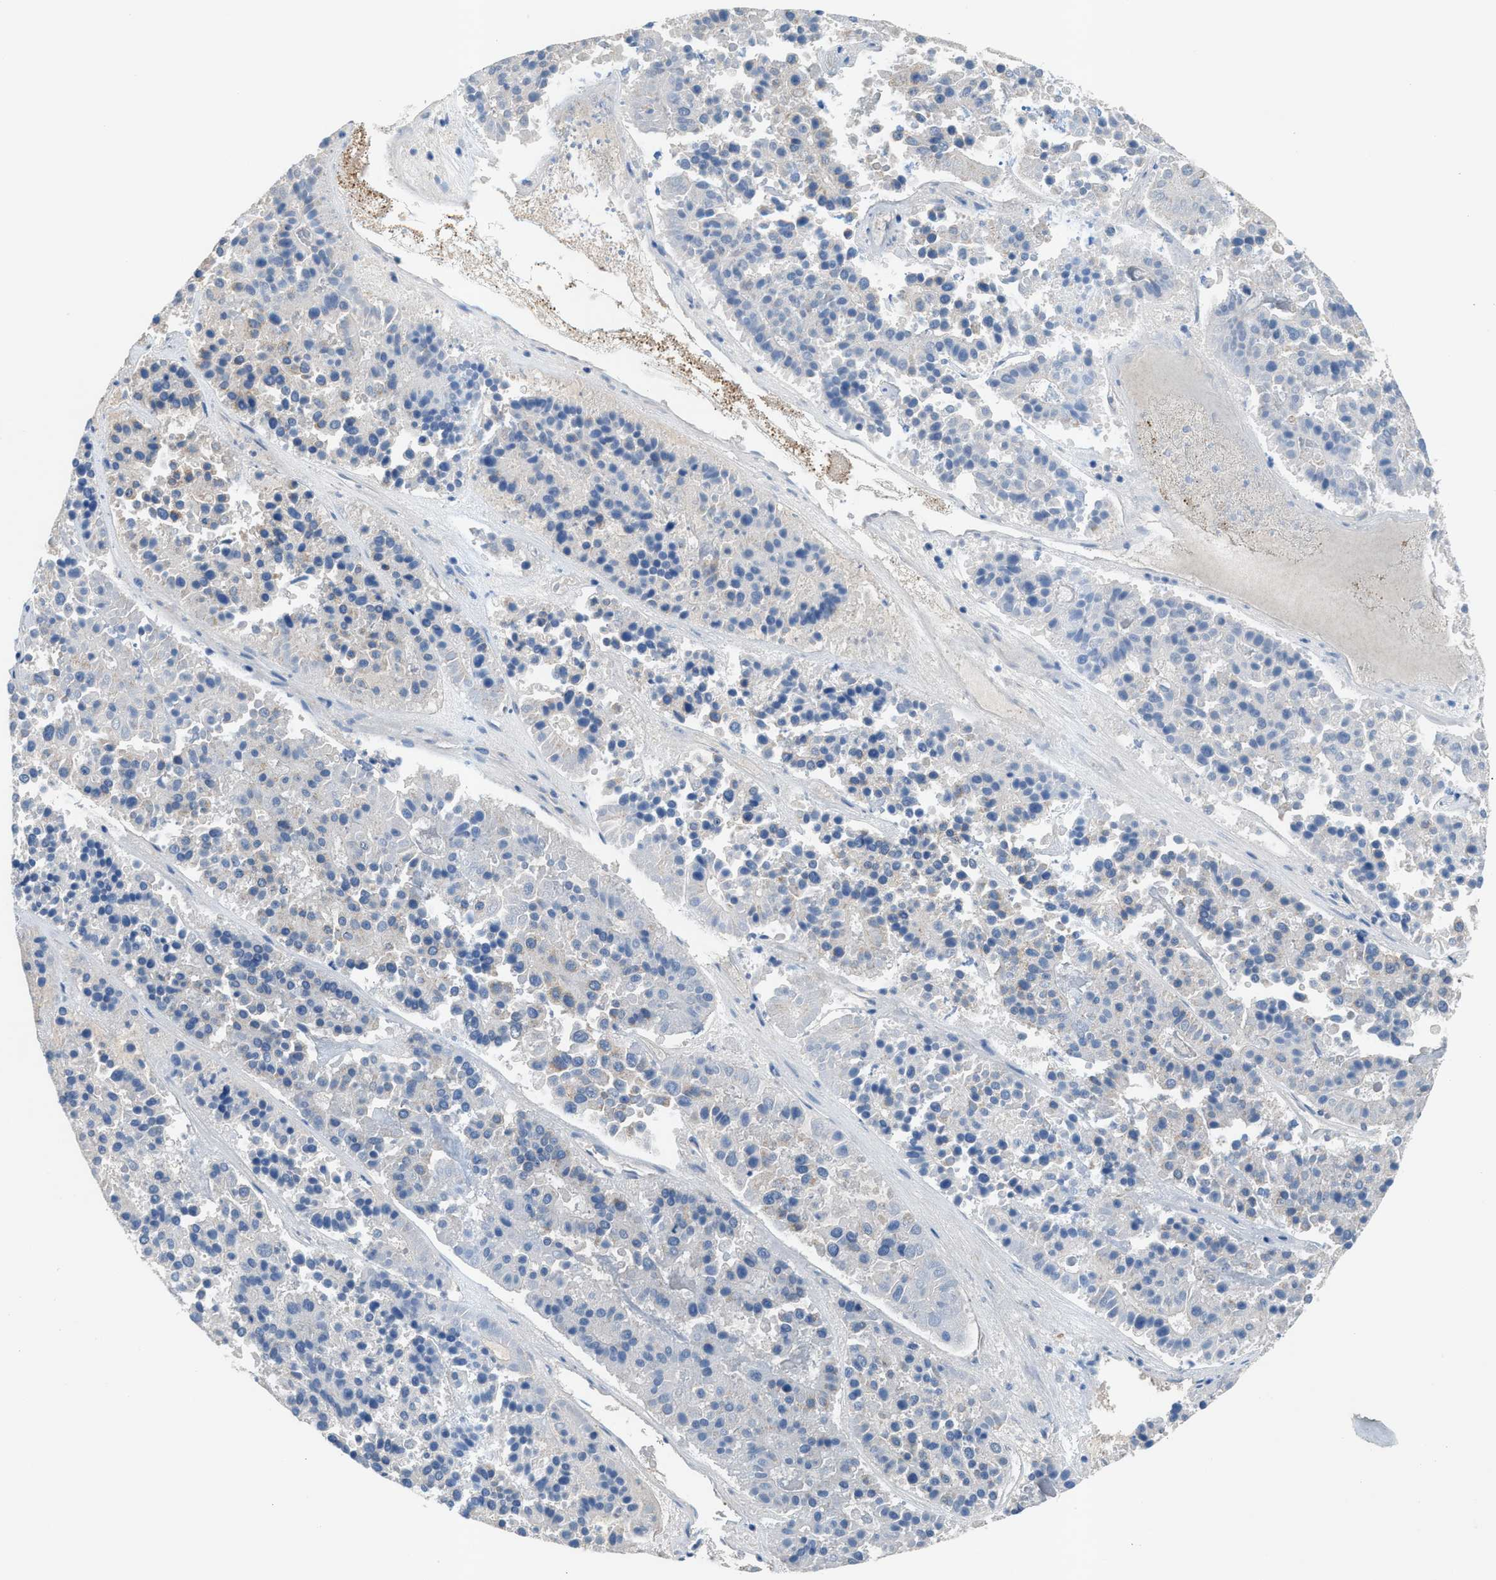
{"staining": {"intensity": "negative", "quantity": "none", "location": "none"}, "tissue": "pancreatic cancer", "cell_type": "Tumor cells", "image_type": "cancer", "snomed": [{"axis": "morphology", "description": "Adenocarcinoma, NOS"}, {"axis": "topography", "description": "Pancreas"}], "caption": "There is no significant staining in tumor cells of adenocarcinoma (pancreatic).", "gene": "AOAH", "patient": {"sex": "male", "age": 50}}